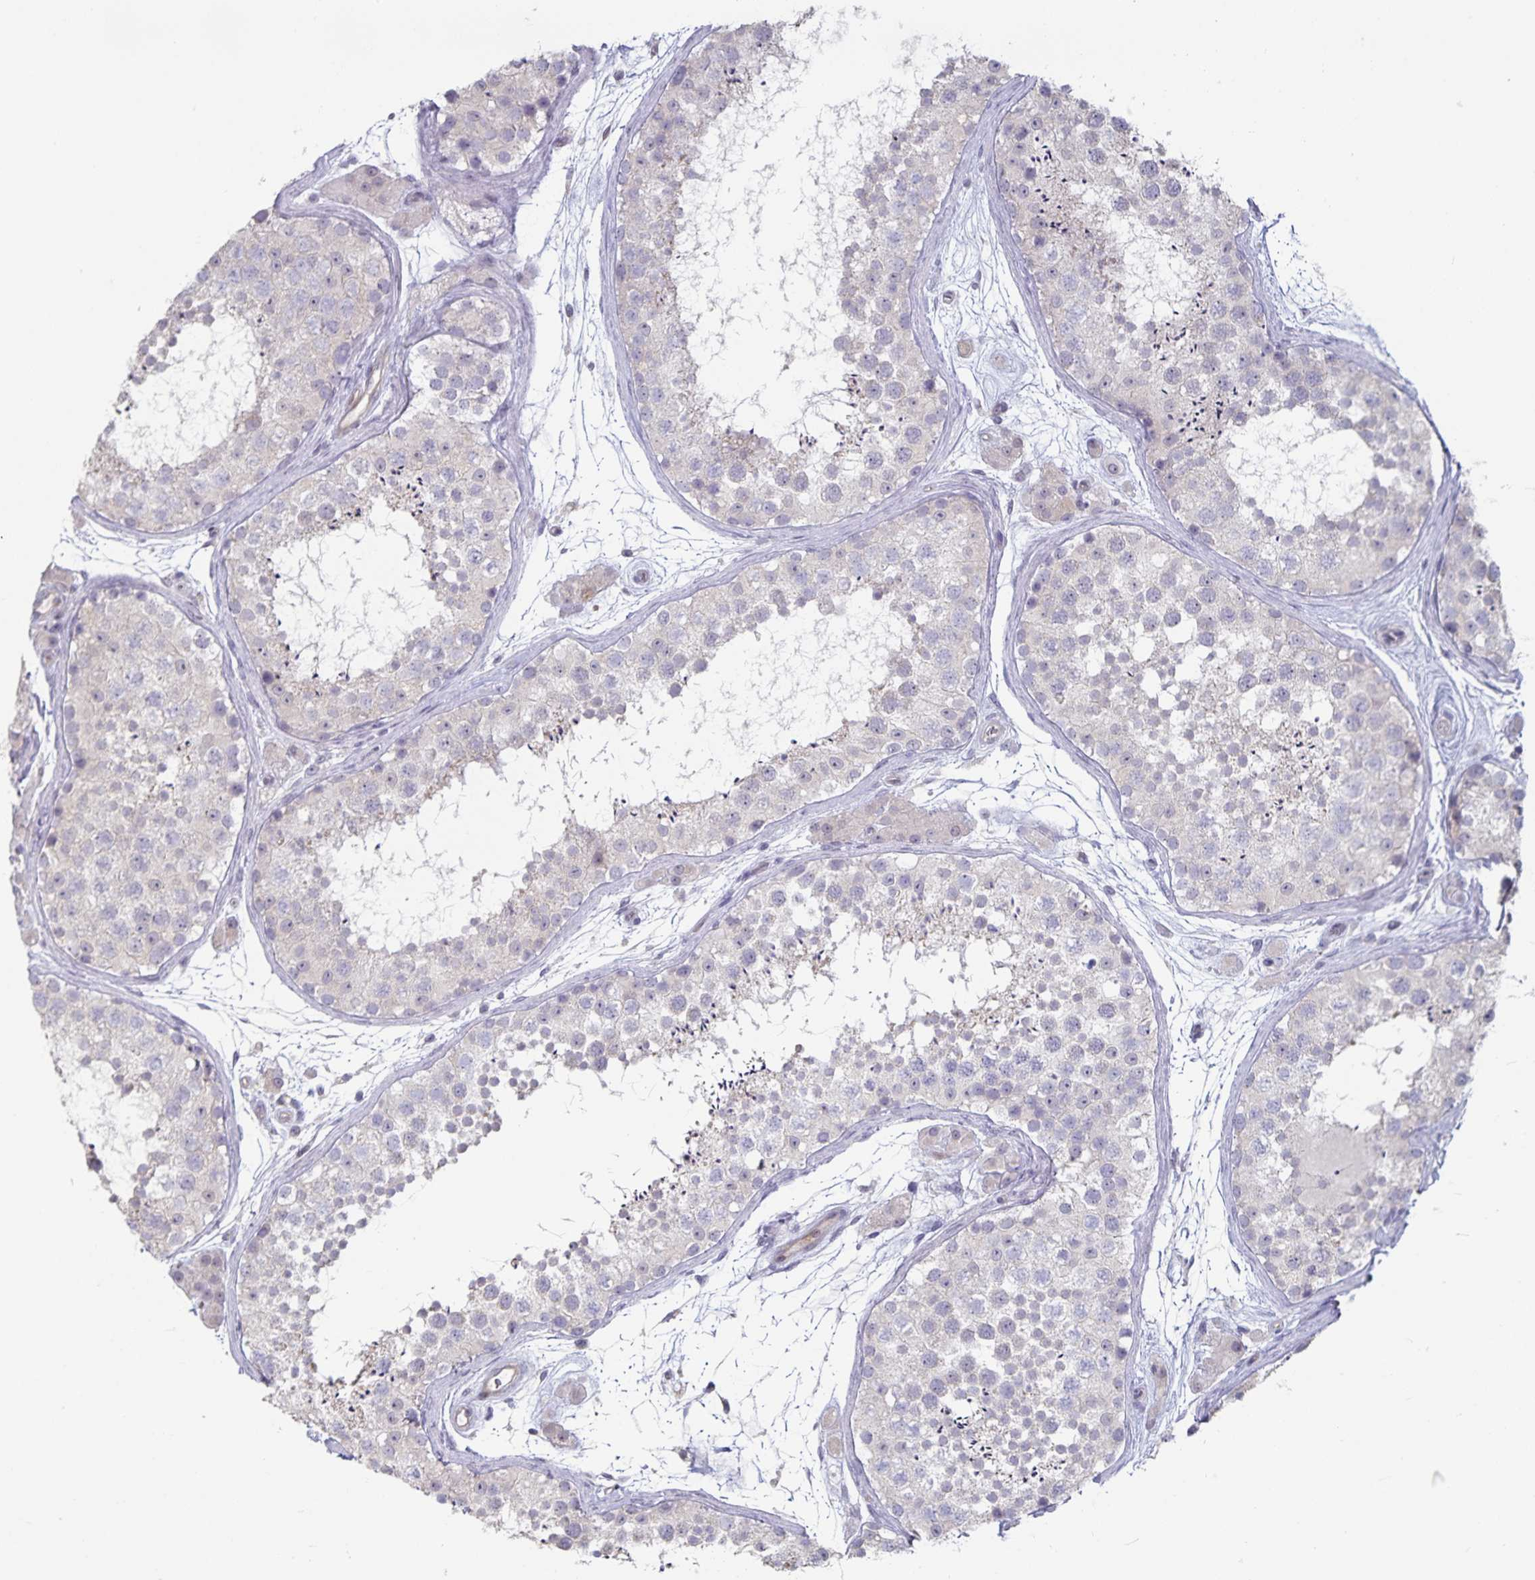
{"staining": {"intensity": "negative", "quantity": "none", "location": "none"}, "tissue": "testis", "cell_type": "Cells in seminiferous ducts", "image_type": "normal", "snomed": [{"axis": "morphology", "description": "Normal tissue, NOS"}, {"axis": "topography", "description": "Testis"}], "caption": "Immunohistochemical staining of benign human testis displays no significant positivity in cells in seminiferous ducts. (DAB (3,3'-diaminobenzidine) immunohistochemistry (IHC), high magnification).", "gene": "DNAH9", "patient": {"sex": "male", "age": 41}}